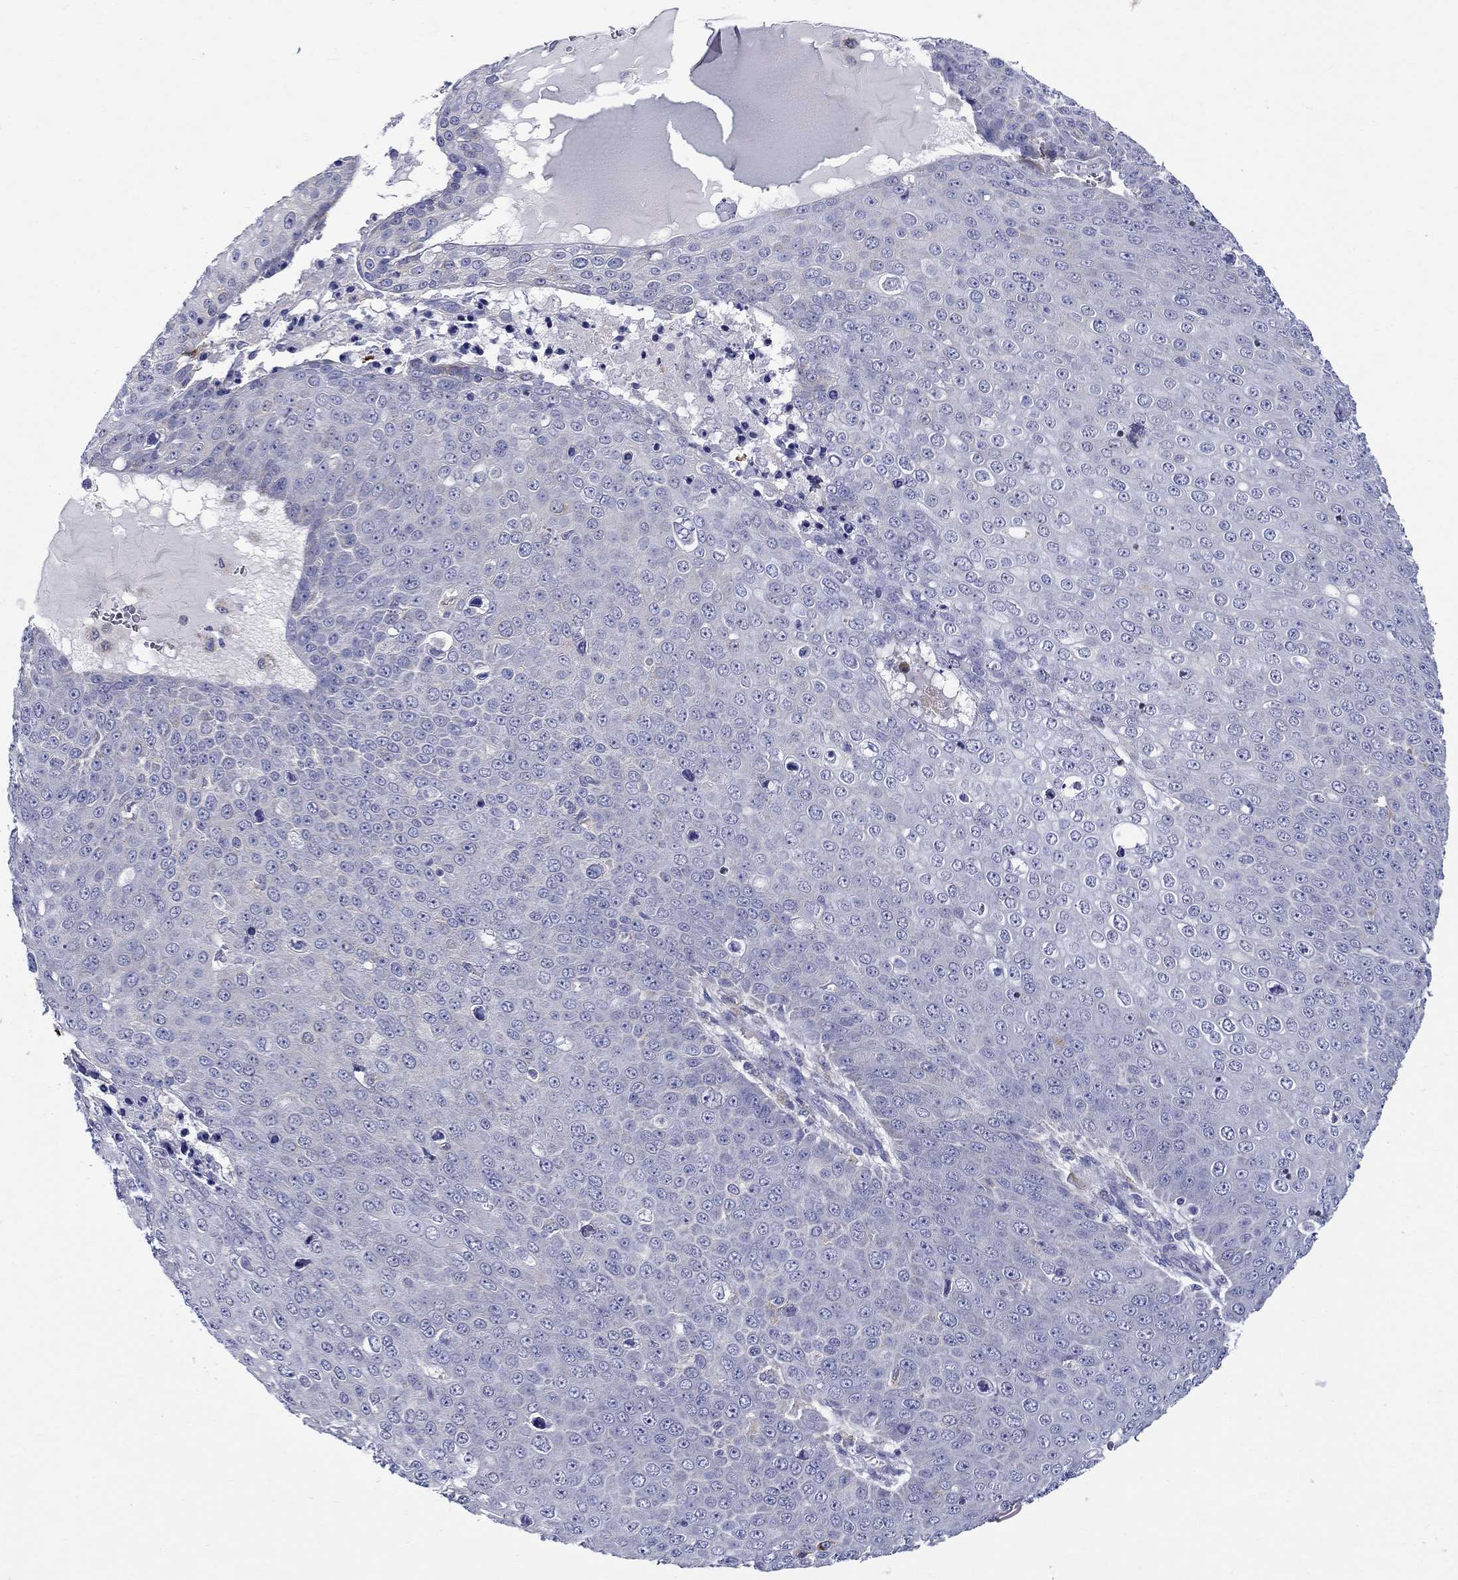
{"staining": {"intensity": "negative", "quantity": "none", "location": "none"}, "tissue": "skin cancer", "cell_type": "Tumor cells", "image_type": "cancer", "snomed": [{"axis": "morphology", "description": "Squamous cell carcinoma, NOS"}, {"axis": "topography", "description": "Skin"}], "caption": "Tumor cells are negative for brown protein staining in skin cancer.", "gene": "QRFPR", "patient": {"sex": "male", "age": 71}}